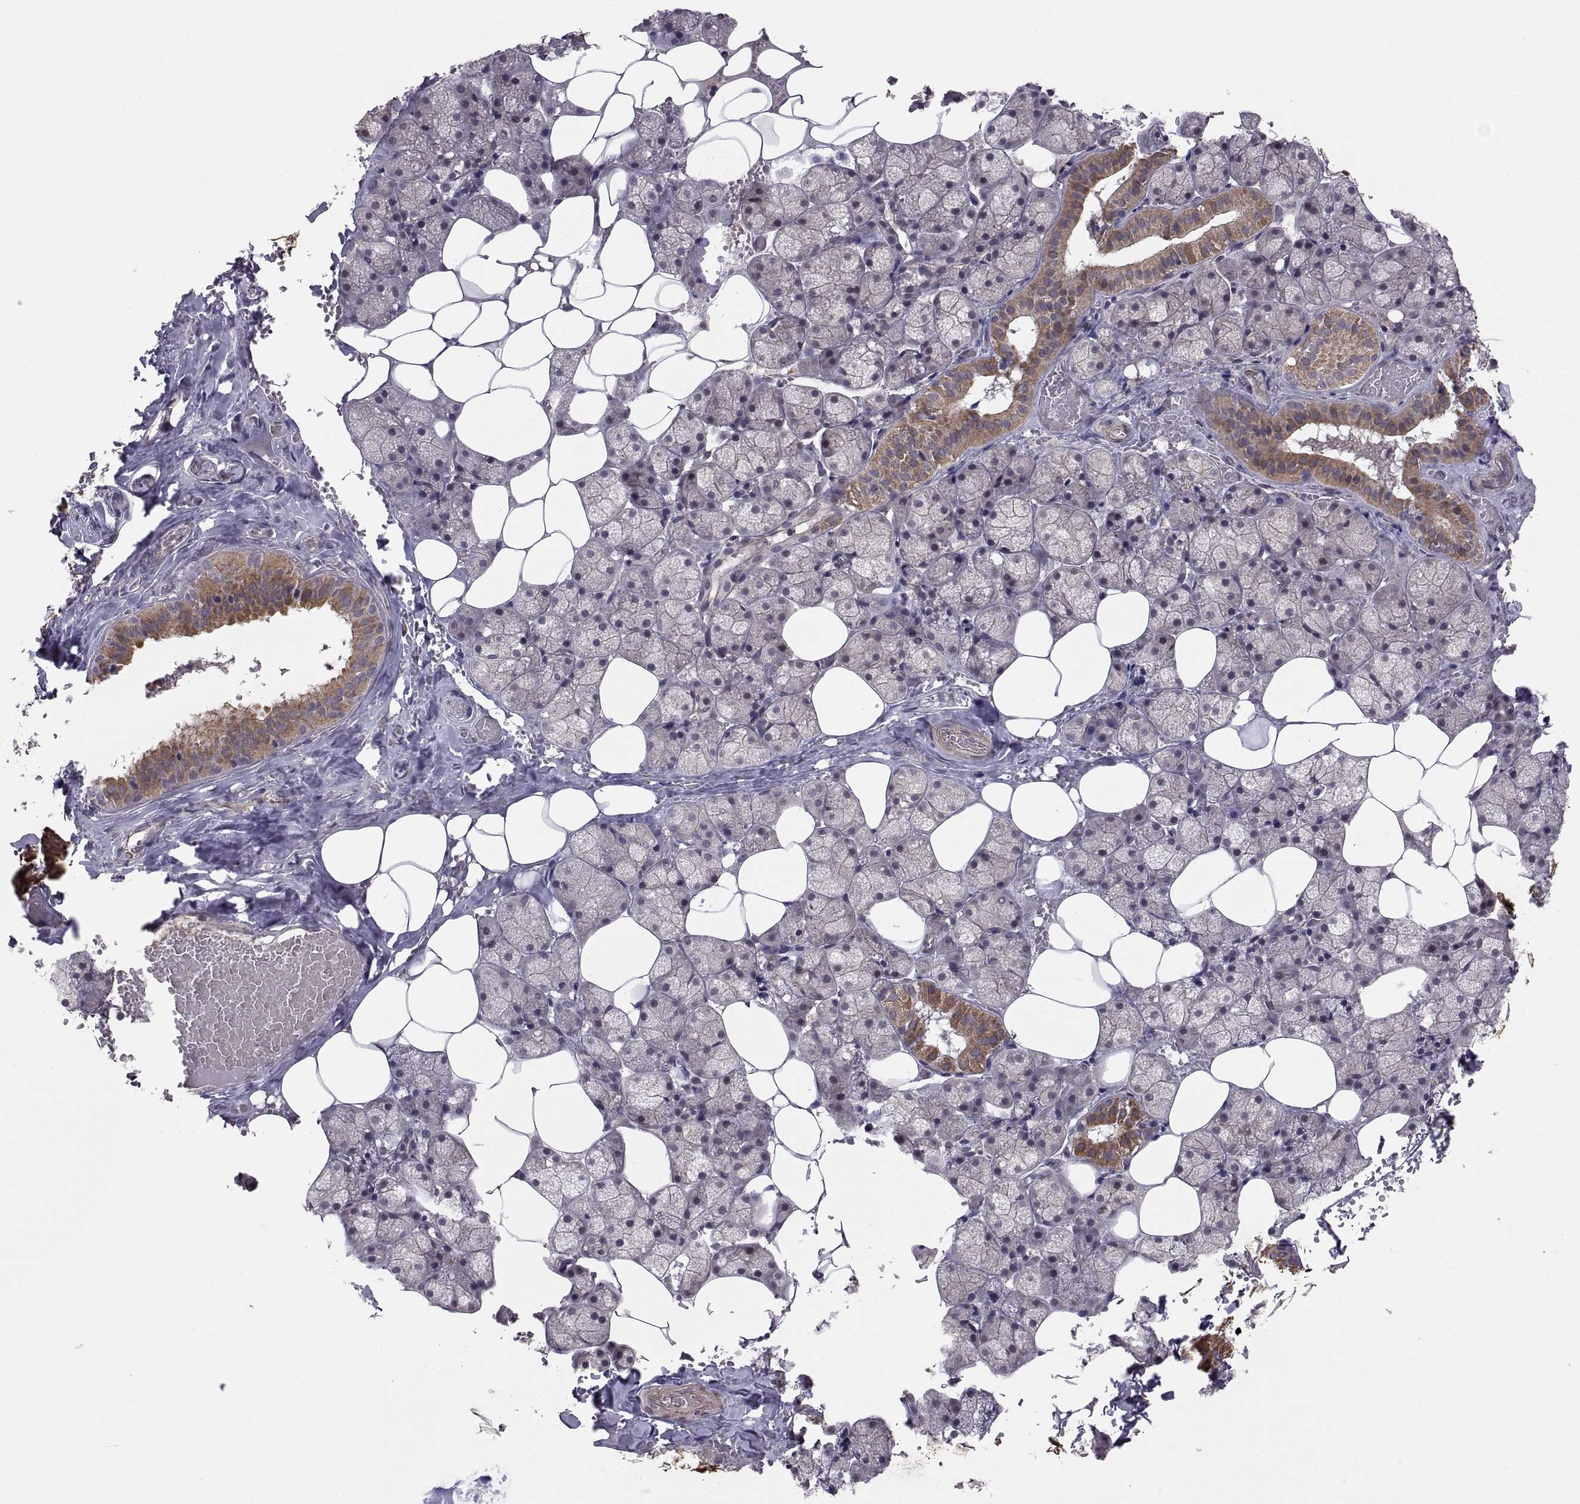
{"staining": {"intensity": "strong", "quantity": "<25%", "location": "cytoplasmic/membranous"}, "tissue": "salivary gland", "cell_type": "Glandular cells", "image_type": "normal", "snomed": [{"axis": "morphology", "description": "Normal tissue, NOS"}, {"axis": "topography", "description": "Salivary gland"}], "caption": "Salivary gland was stained to show a protein in brown. There is medium levels of strong cytoplasmic/membranous positivity in approximately <25% of glandular cells. (brown staining indicates protein expression, while blue staining denotes nuclei).", "gene": "ABL2", "patient": {"sex": "male", "age": 38}}